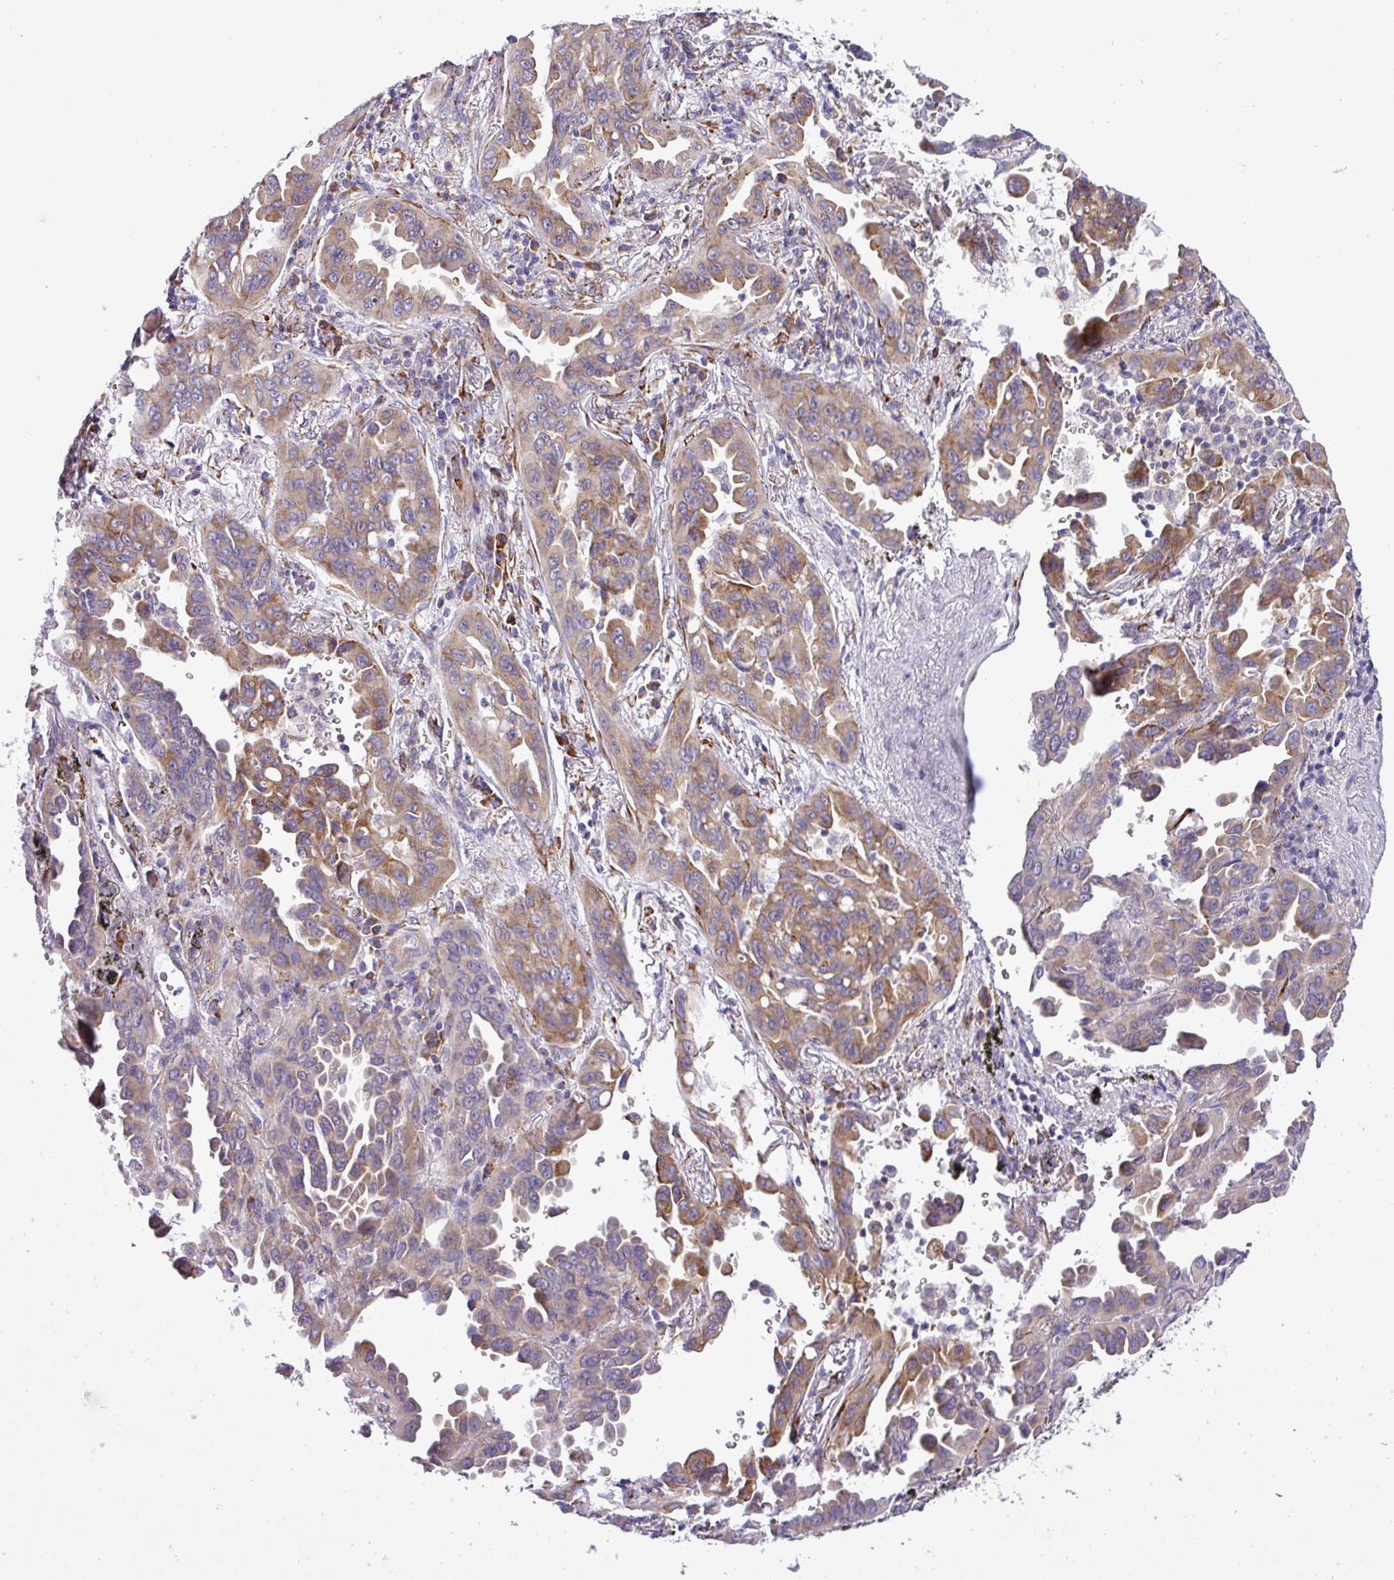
{"staining": {"intensity": "moderate", "quantity": ">75%", "location": "cytoplasmic/membranous"}, "tissue": "lung cancer", "cell_type": "Tumor cells", "image_type": "cancer", "snomed": [{"axis": "morphology", "description": "Adenocarcinoma, NOS"}, {"axis": "topography", "description": "Lung"}], "caption": "About >75% of tumor cells in human lung cancer exhibit moderate cytoplasmic/membranous protein expression as visualized by brown immunohistochemical staining.", "gene": "CFAP97", "patient": {"sex": "male", "age": 68}}